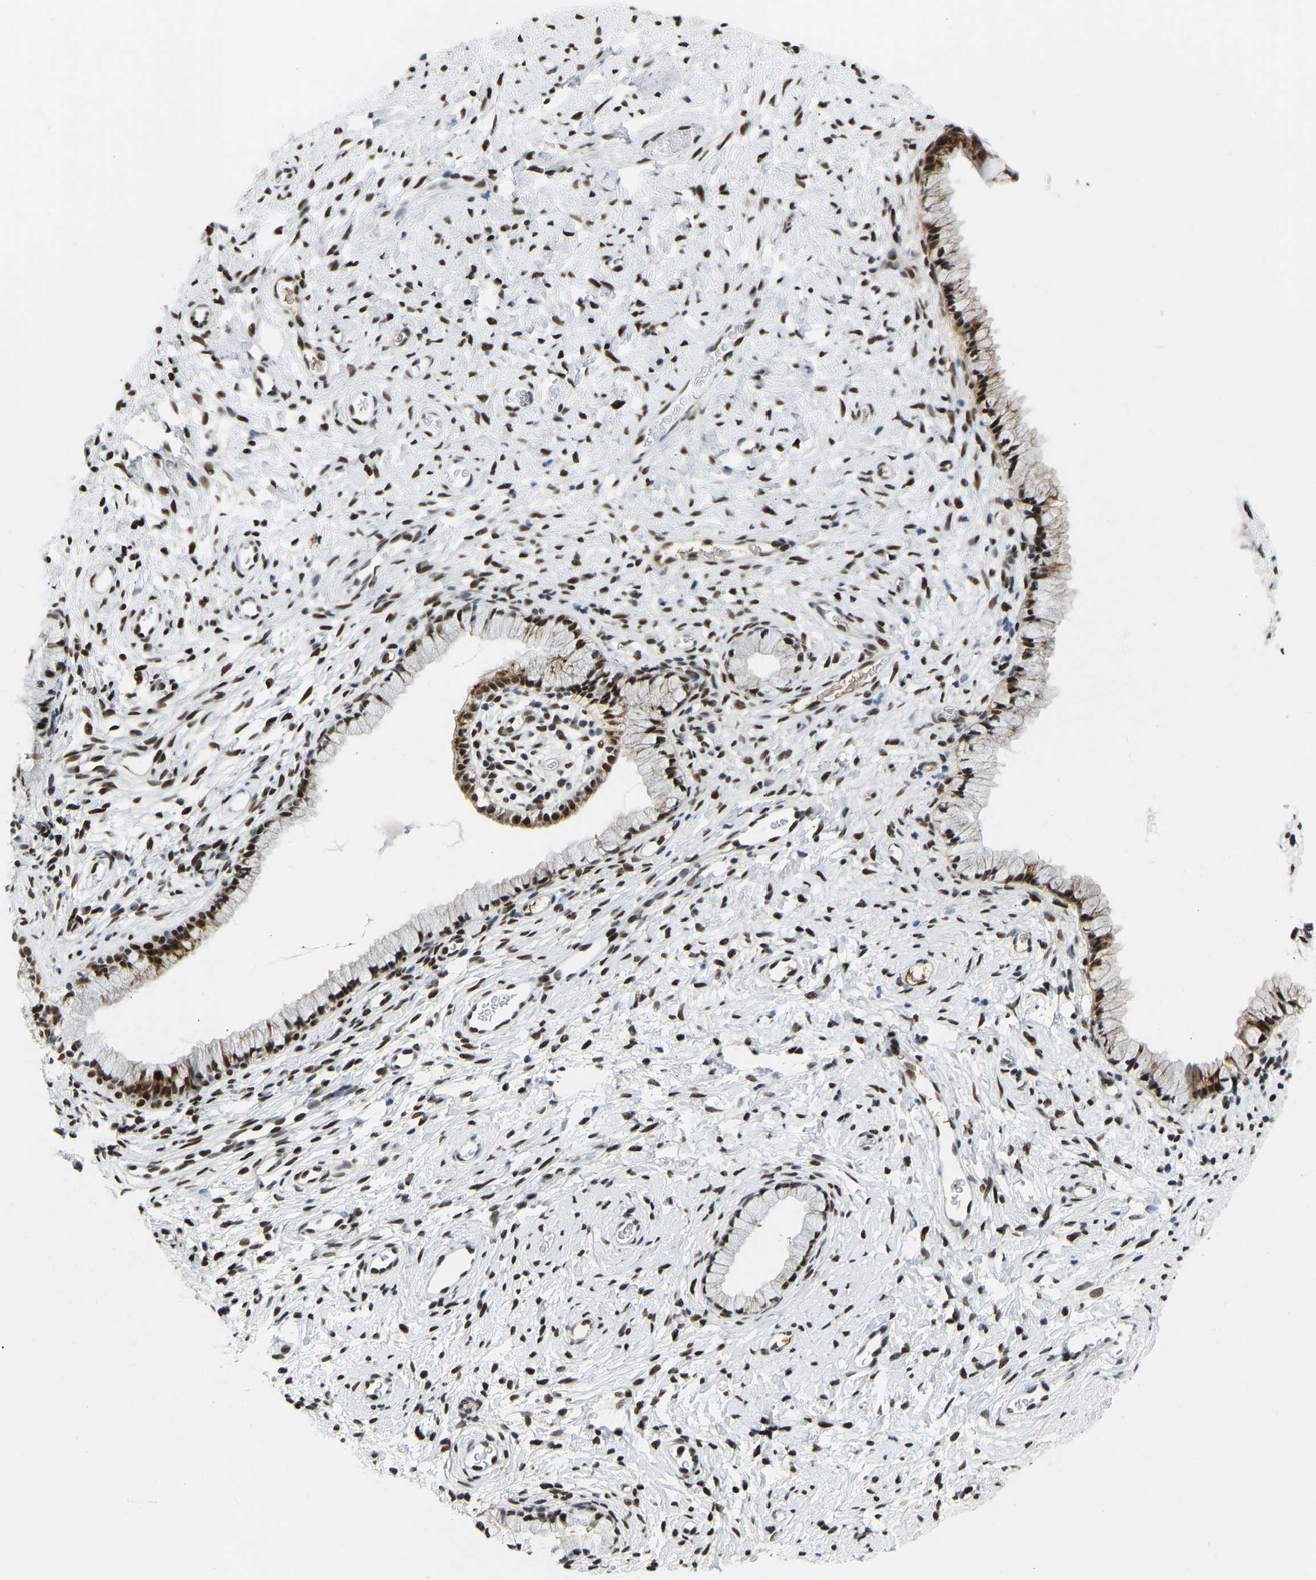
{"staining": {"intensity": "strong", "quantity": ">75%", "location": "nuclear"}, "tissue": "cervix", "cell_type": "Glandular cells", "image_type": "normal", "snomed": [{"axis": "morphology", "description": "Normal tissue, NOS"}, {"axis": "topography", "description": "Cervix"}], "caption": "Immunohistochemical staining of unremarkable cervix exhibits strong nuclear protein positivity in approximately >75% of glandular cells.", "gene": "FOXK1", "patient": {"sex": "female", "age": 72}}